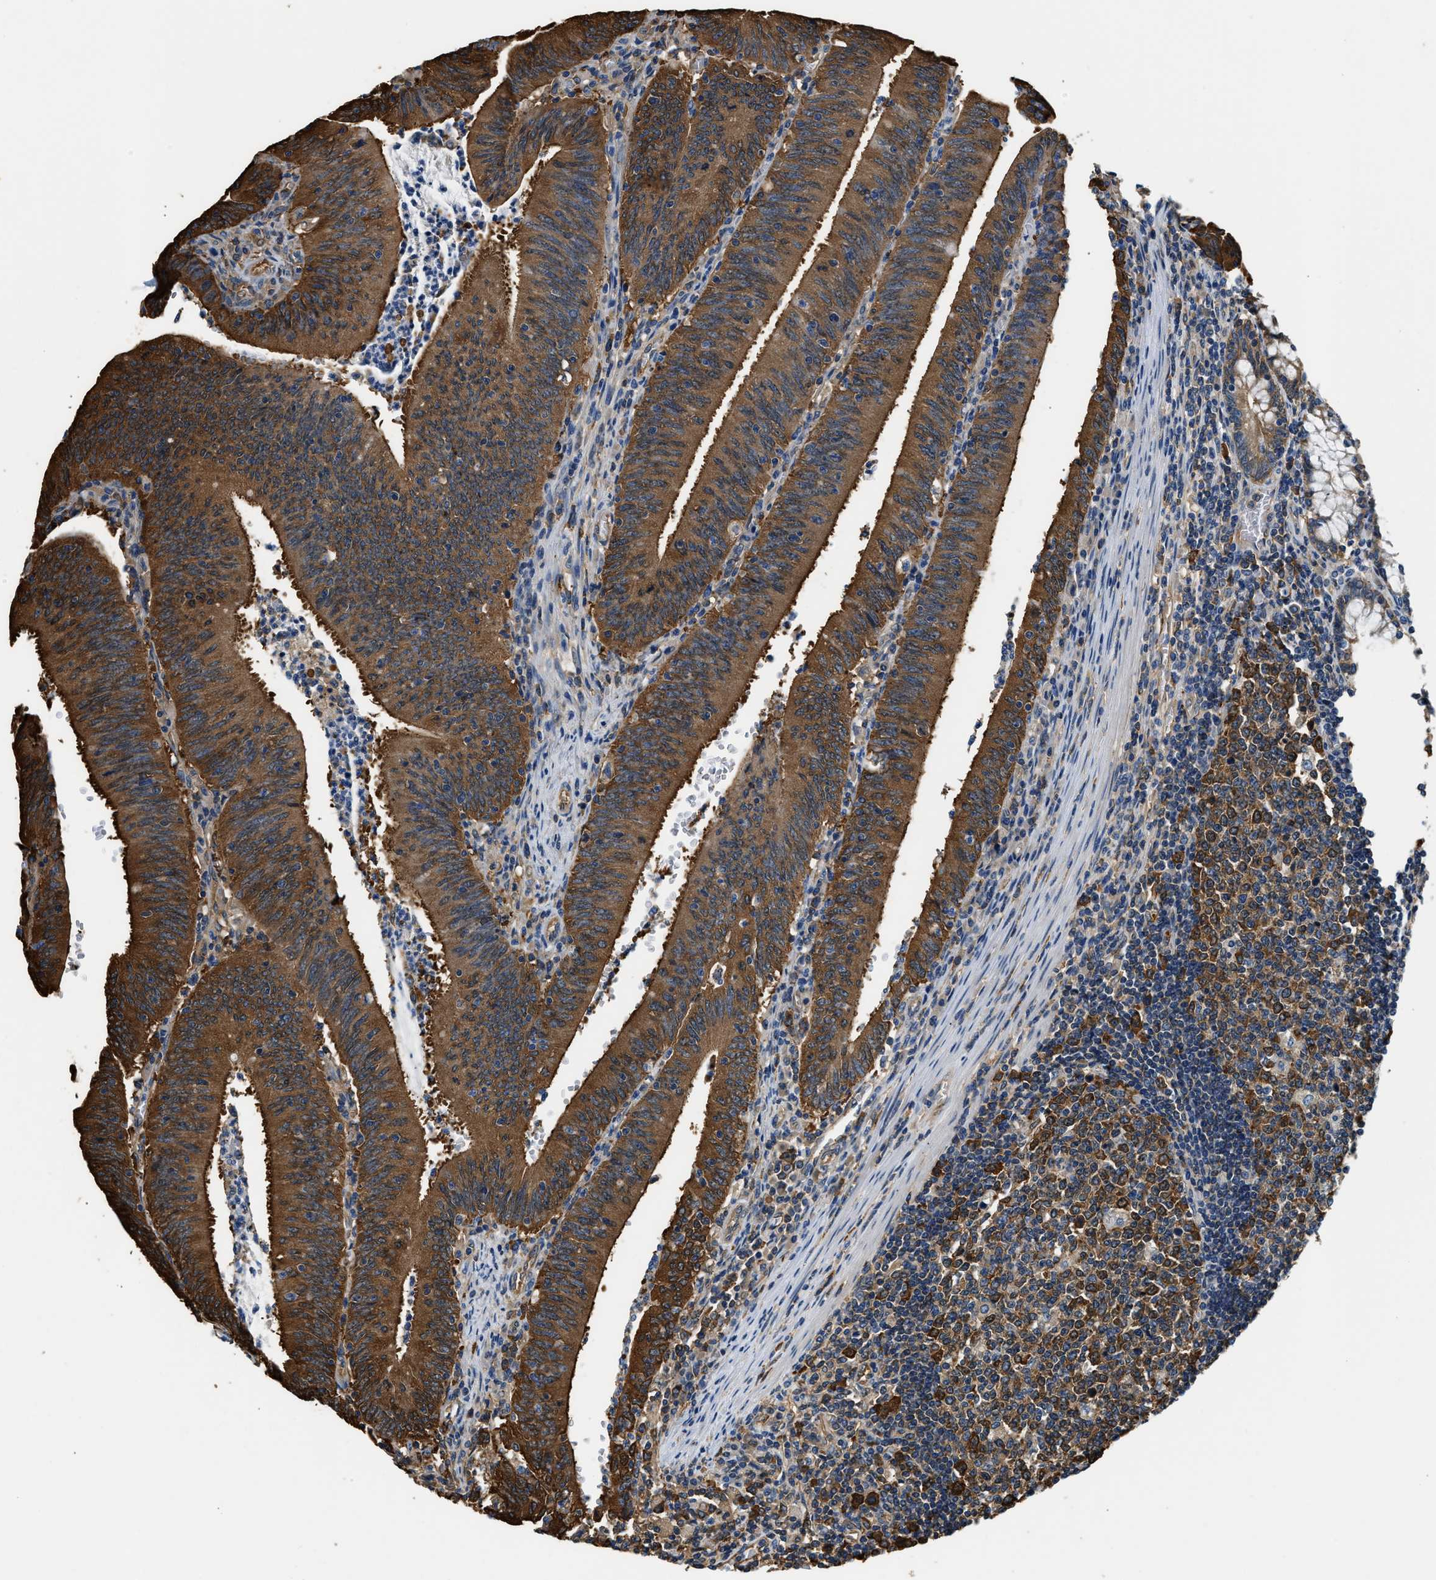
{"staining": {"intensity": "strong", "quantity": ">75%", "location": "cytoplasmic/membranous"}, "tissue": "colorectal cancer", "cell_type": "Tumor cells", "image_type": "cancer", "snomed": [{"axis": "morphology", "description": "Normal tissue, NOS"}, {"axis": "morphology", "description": "Adenocarcinoma, NOS"}, {"axis": "topography", "description": "Rectum"}], "caption": "A high amount of strong cytoplasmic/membranous staining is present in about >75% of tumor cells in colorectal adenocarcinoma tissue. (IHC, brightfield microscopy, high magnification).", "gene": "PPP2R1B", "patient": {"sex": "female", "age": 66}}